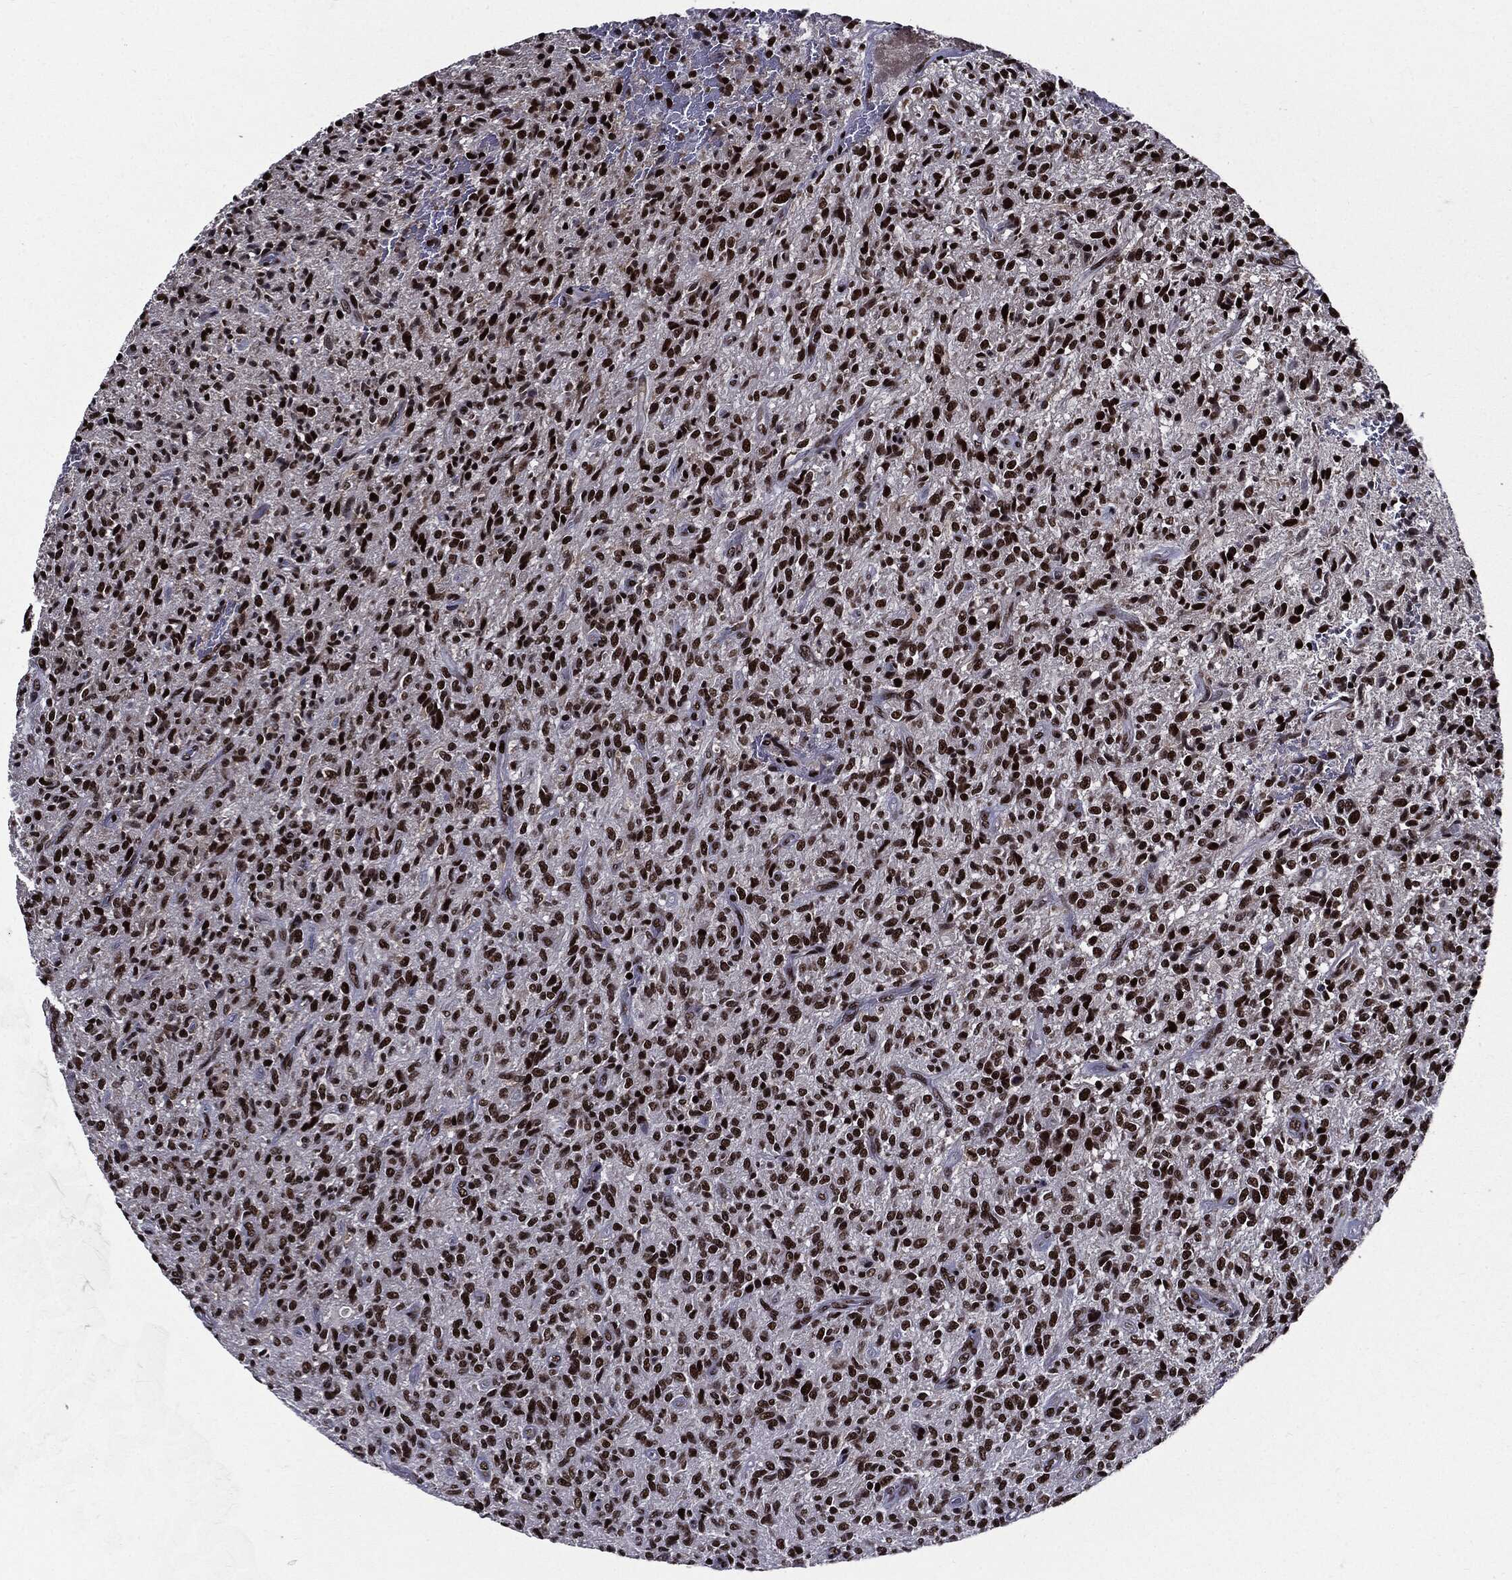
{"staining": {"intensity": "strong", "quantity": ">75%", "location": "nuclear"}, "tissue": "glioma", "cell_type": "Tumor cells", "image_type": "cancer", "snomed": [{"axis": "morphology", "description": "Glioma, malignant, High grade"}, {"axis": "topography", "description": "Brain"}], "caption": "Protein staining of glioma tissue shows strong nuclear staining in about >75% of tumor cells.", "gene": "ZFP91", "patient": {"sex": "male", "age": 64}}